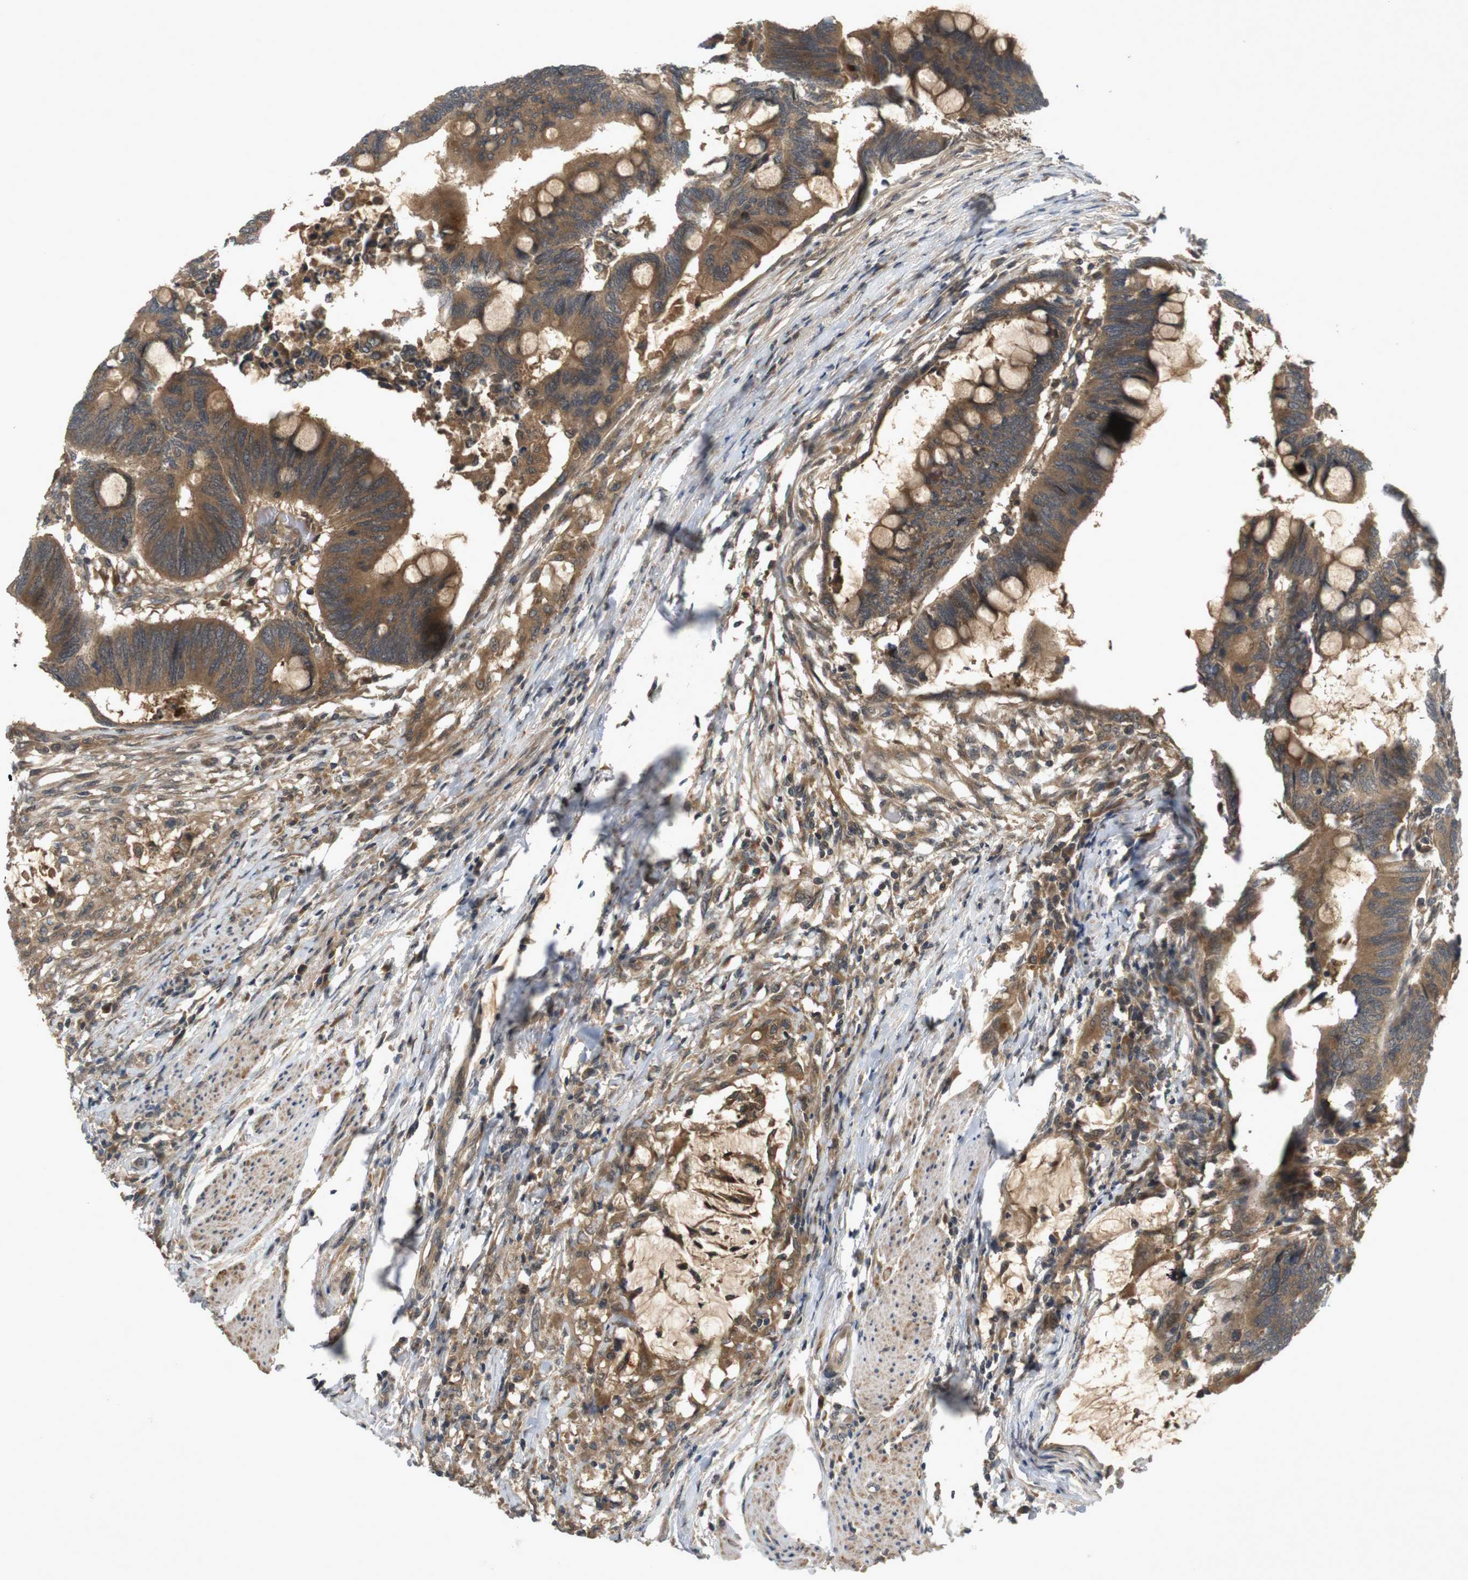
{"staining": {"intensity": "moderate", "quantity": ">75%", "location": "cytoplasmic/membranous"}, "tissue": "colorectal cancer", "cell_type": "Tumor cells", "image_type": "cancer", "snomed": [{"axis": "morphology", "description": "Normal tissue, NOS"}, {"axis": "morphology", "description": "Adenocarcinoma, NOS"}, {"axis": "topography", "description": "Rectum"}, {"axis": "topography", "description": "Peripheral nerve tissue"}], "caption": "A brown stain highlights moderate cytoplasmic/membranous expression of a protein in colorectal cancer tumor cells. (DAB = brown stain, brightfield microscopy at high magnification).", "gene": "NFKBIE", "patient": {"sex": "male", "age": 92}}